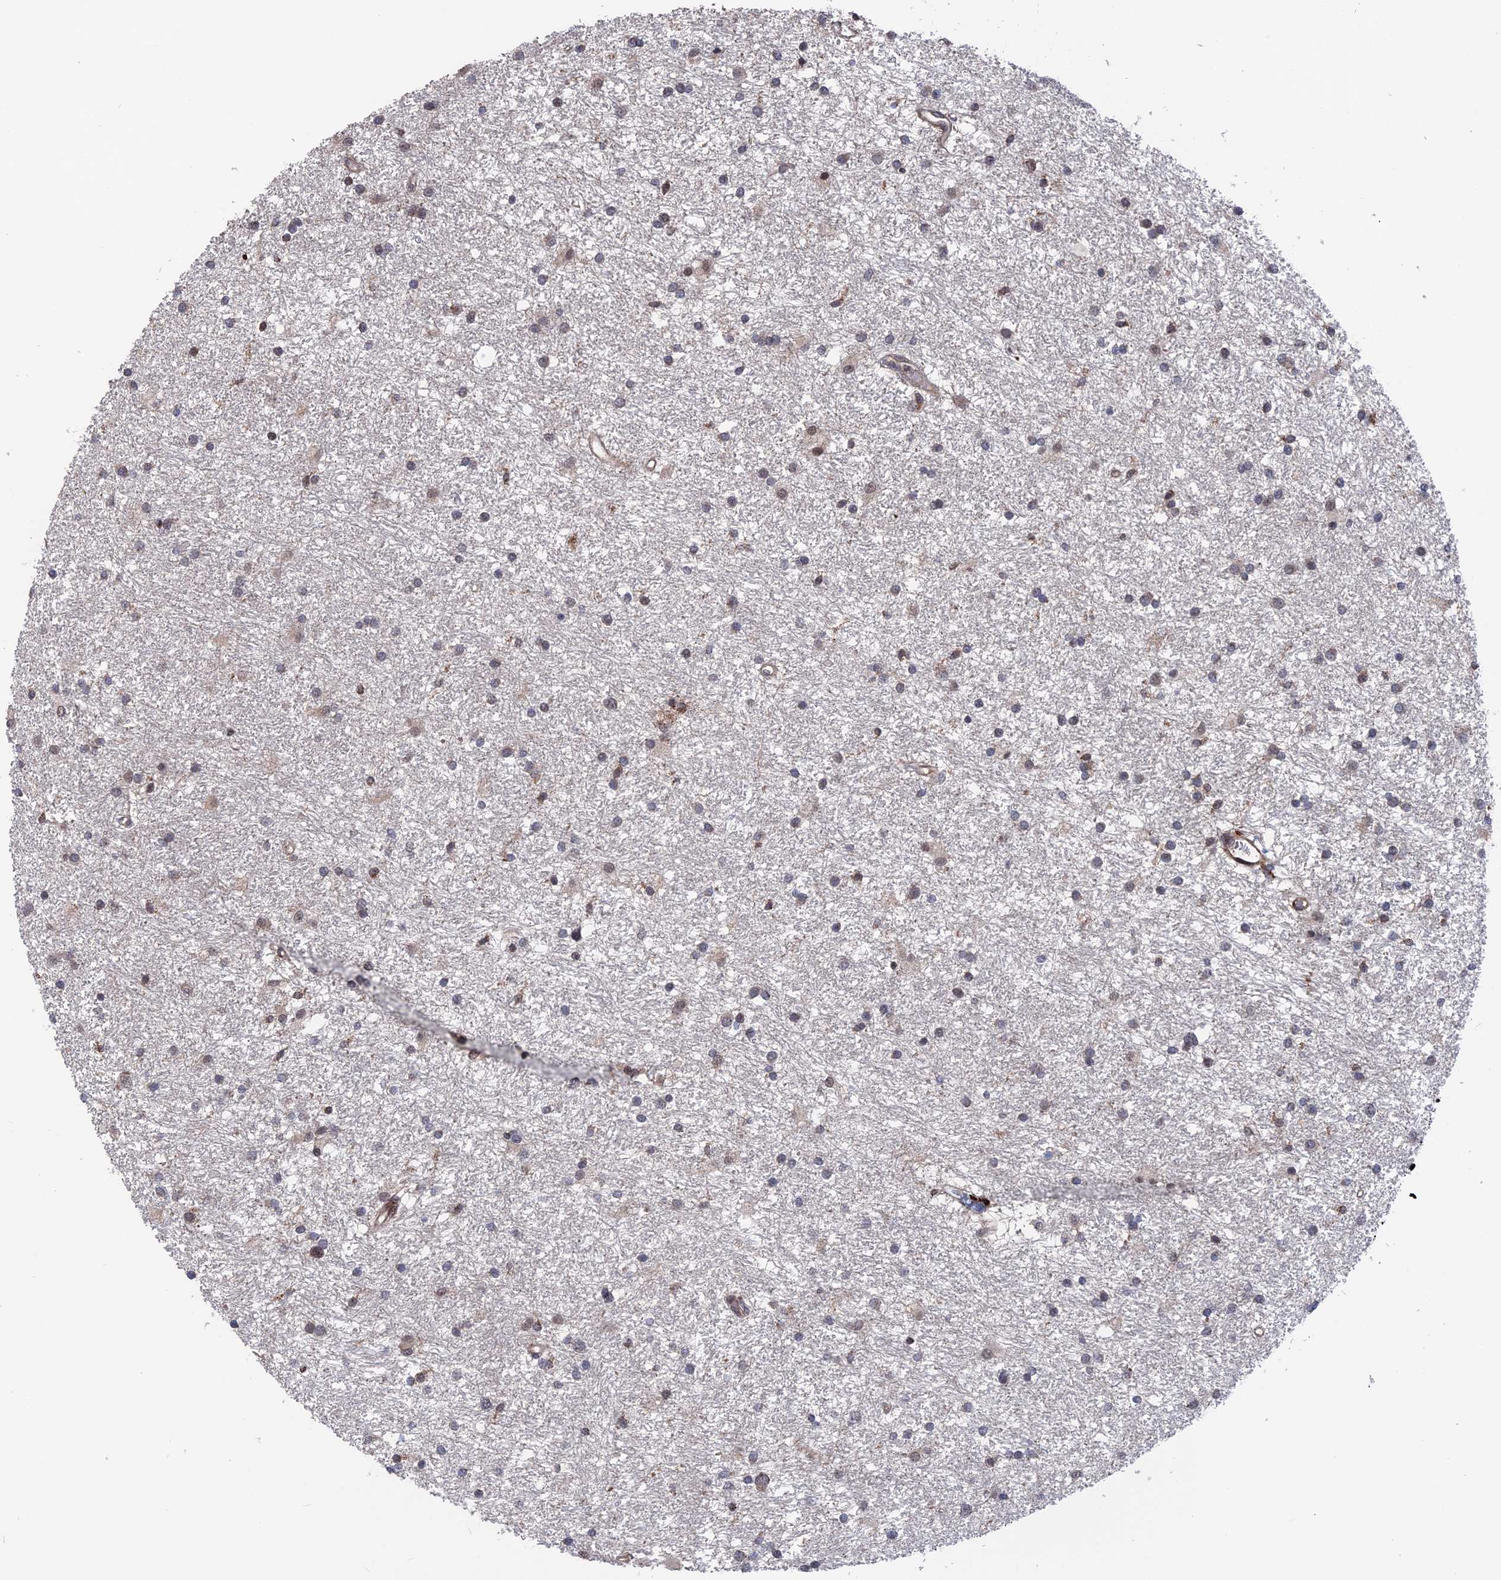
{"staining": {"intensity": "moderate", "quantity": "<25%", "location": "cytoplasmic/membranous"}, "tissue": "glioma", "cell_type": "Tumor cells", "image_type": "cancer", "snomed": [{"axis": "morphology", "description": "Glioma, malignant, High grade"}, {"axis": "topography", "description": "Brain"}], "caption": "Glioma stained with DAB IHC exhibits low levels of moderate cytoplasmic/membranous expression in about <25% of tumor cells.", "gene": "PLA2G15", "patient": {"sex": "male", "age": 77}}